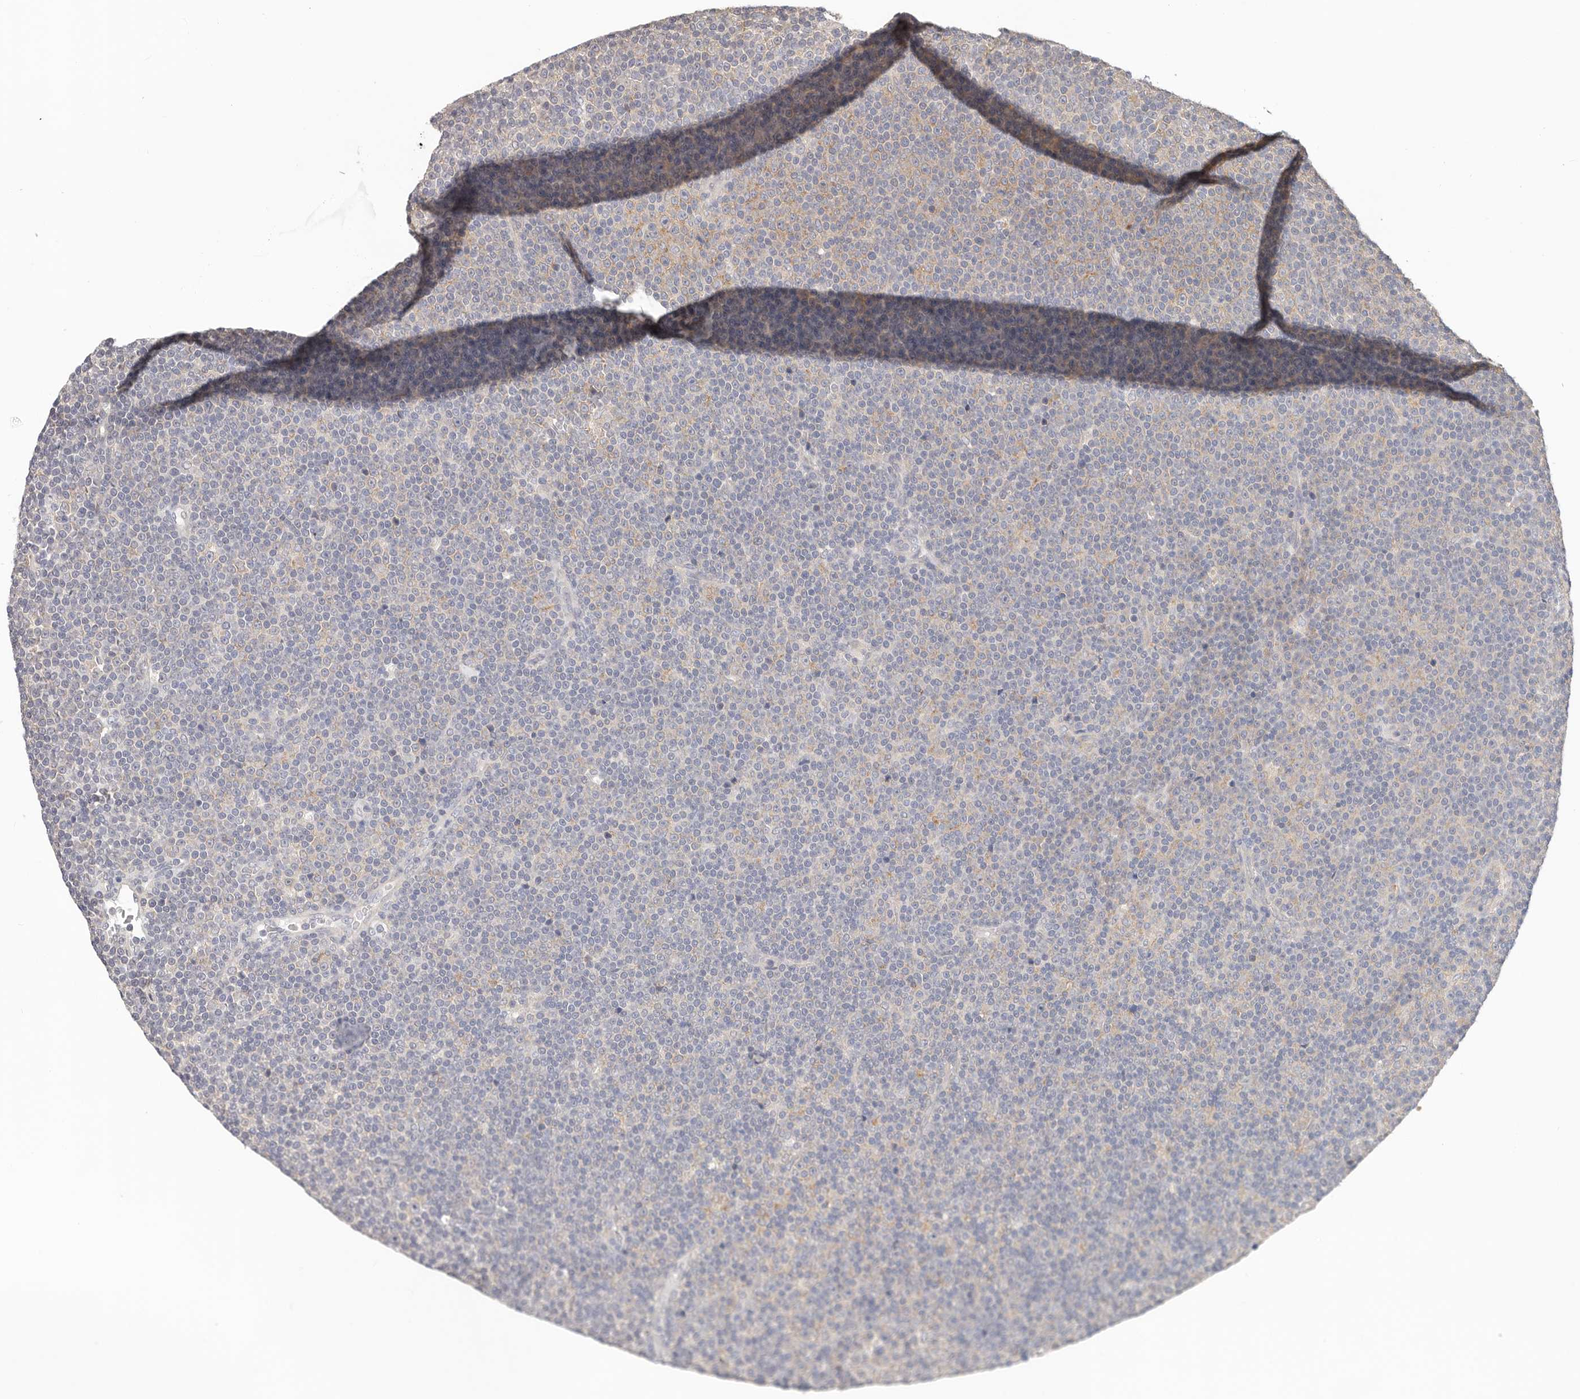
{"staining": {"intensity": "negative", "quantity": "none", "location": "none"}, "tissue": "lymphoma", "cell_type": "Tumor cells", "image_type": "cancer", "snomed": [{"axis": "morphology", "description": "Malignant lymphoma, non-Hodgkin's type, Low grade"}, {"axis": "topography", "description": "Lymph node"}], "caption": "There is no significant staining in tumor cells of lymphoma.", "gene": "AFDN", "patient": {"sex": "female", "age": 67}}